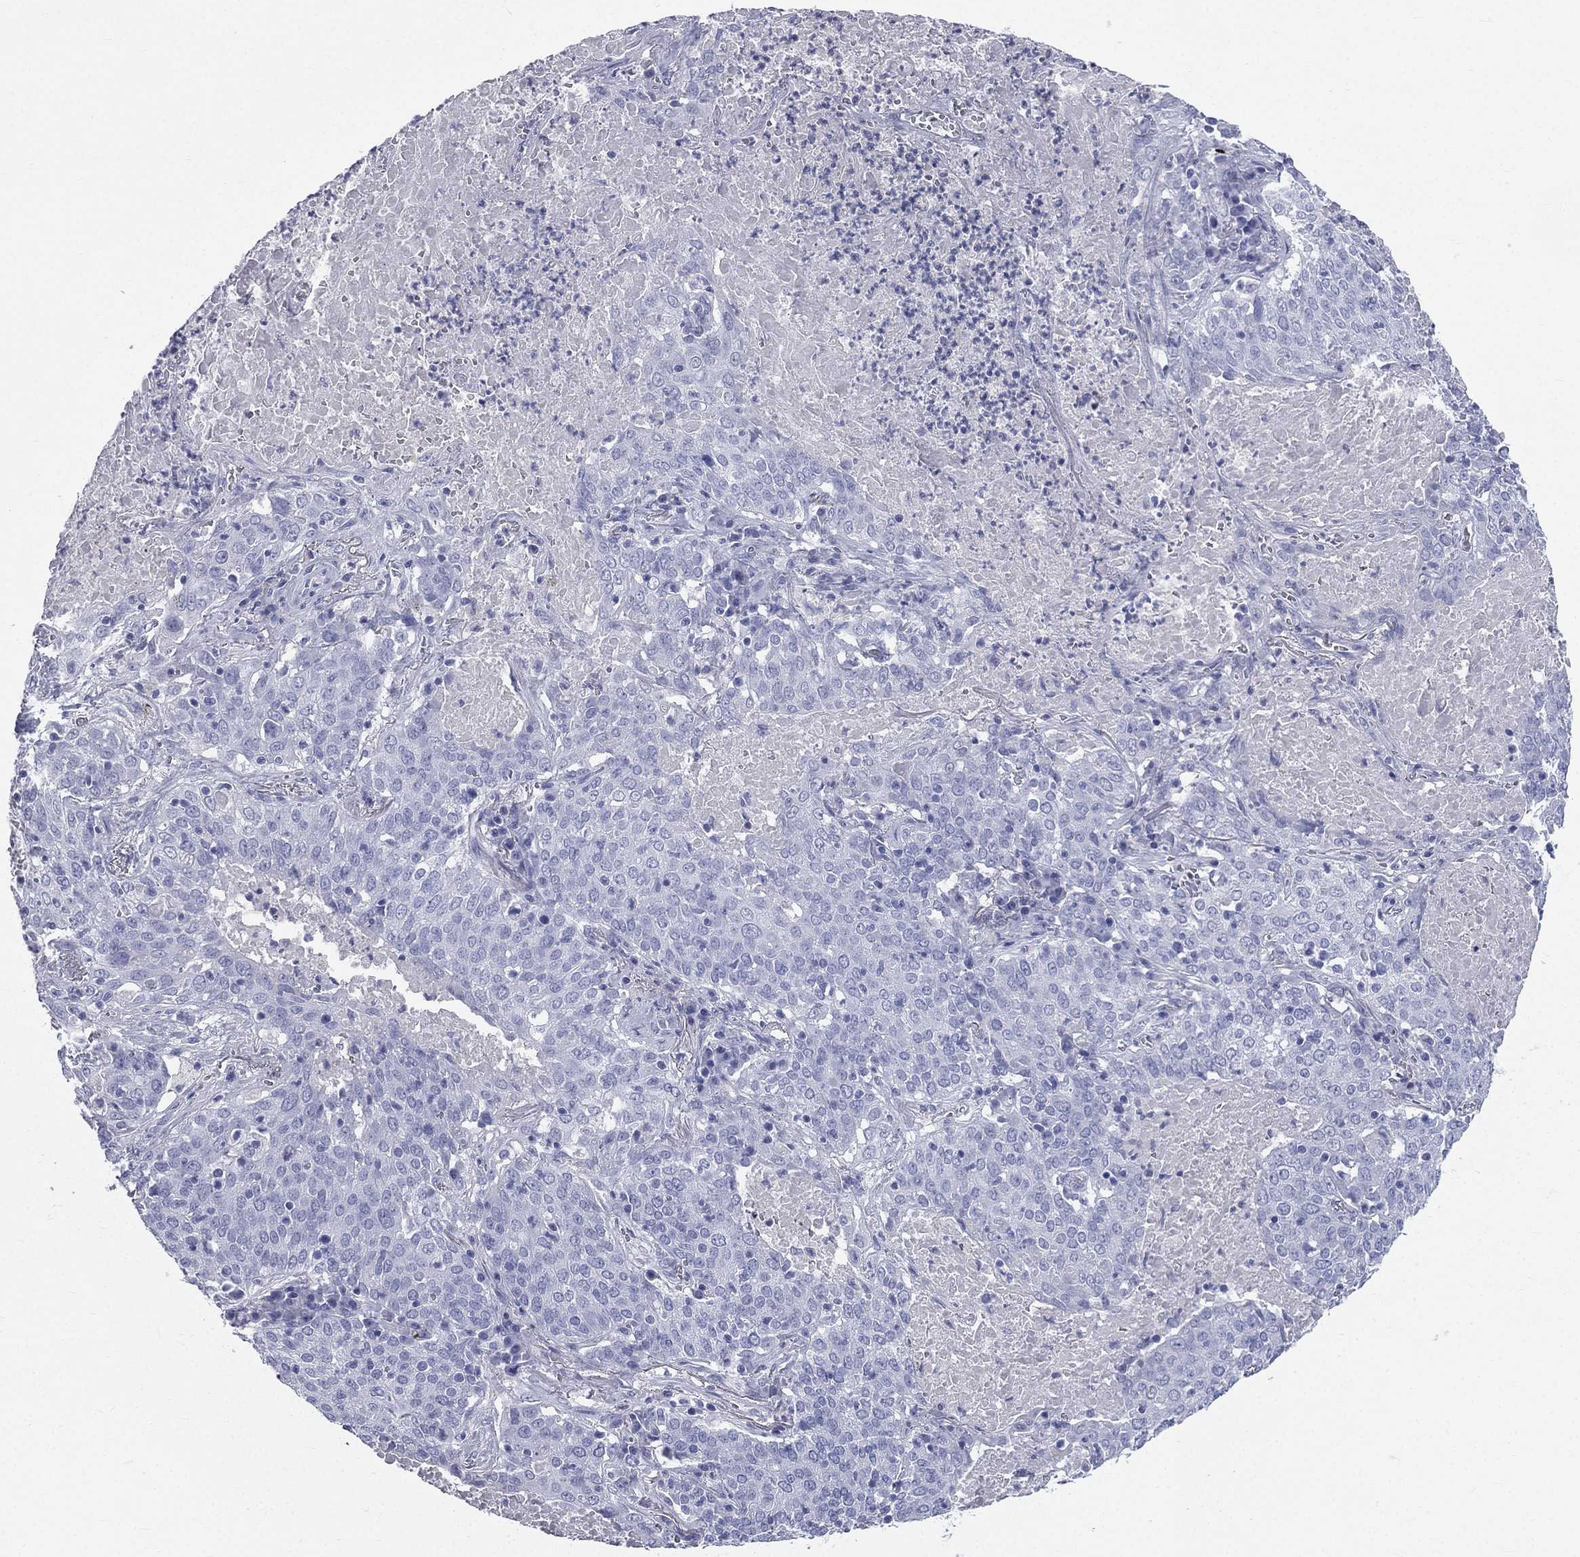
{"staining": {"intensity": "negative", "quantity": "none", "location": "none"}, "tissue": "lung cancer", "cell_type": "Tumor cells", "image_type": "cancer", "snomed": [{"axis": "morphology", "description": "Squamous cell carcinoma, NOS"}, {"axis": "topography", "description": "Lung"}], "caption": "A micrograph of human squamous cell carcinoma (lung) is negative for staining in tumor cells. (DAB (3,3'-diaminobenzidine) immunohistochemistry (IHC), high magnification).", "gene": "HP", "patient": {"sex": "male", "age": 82}}